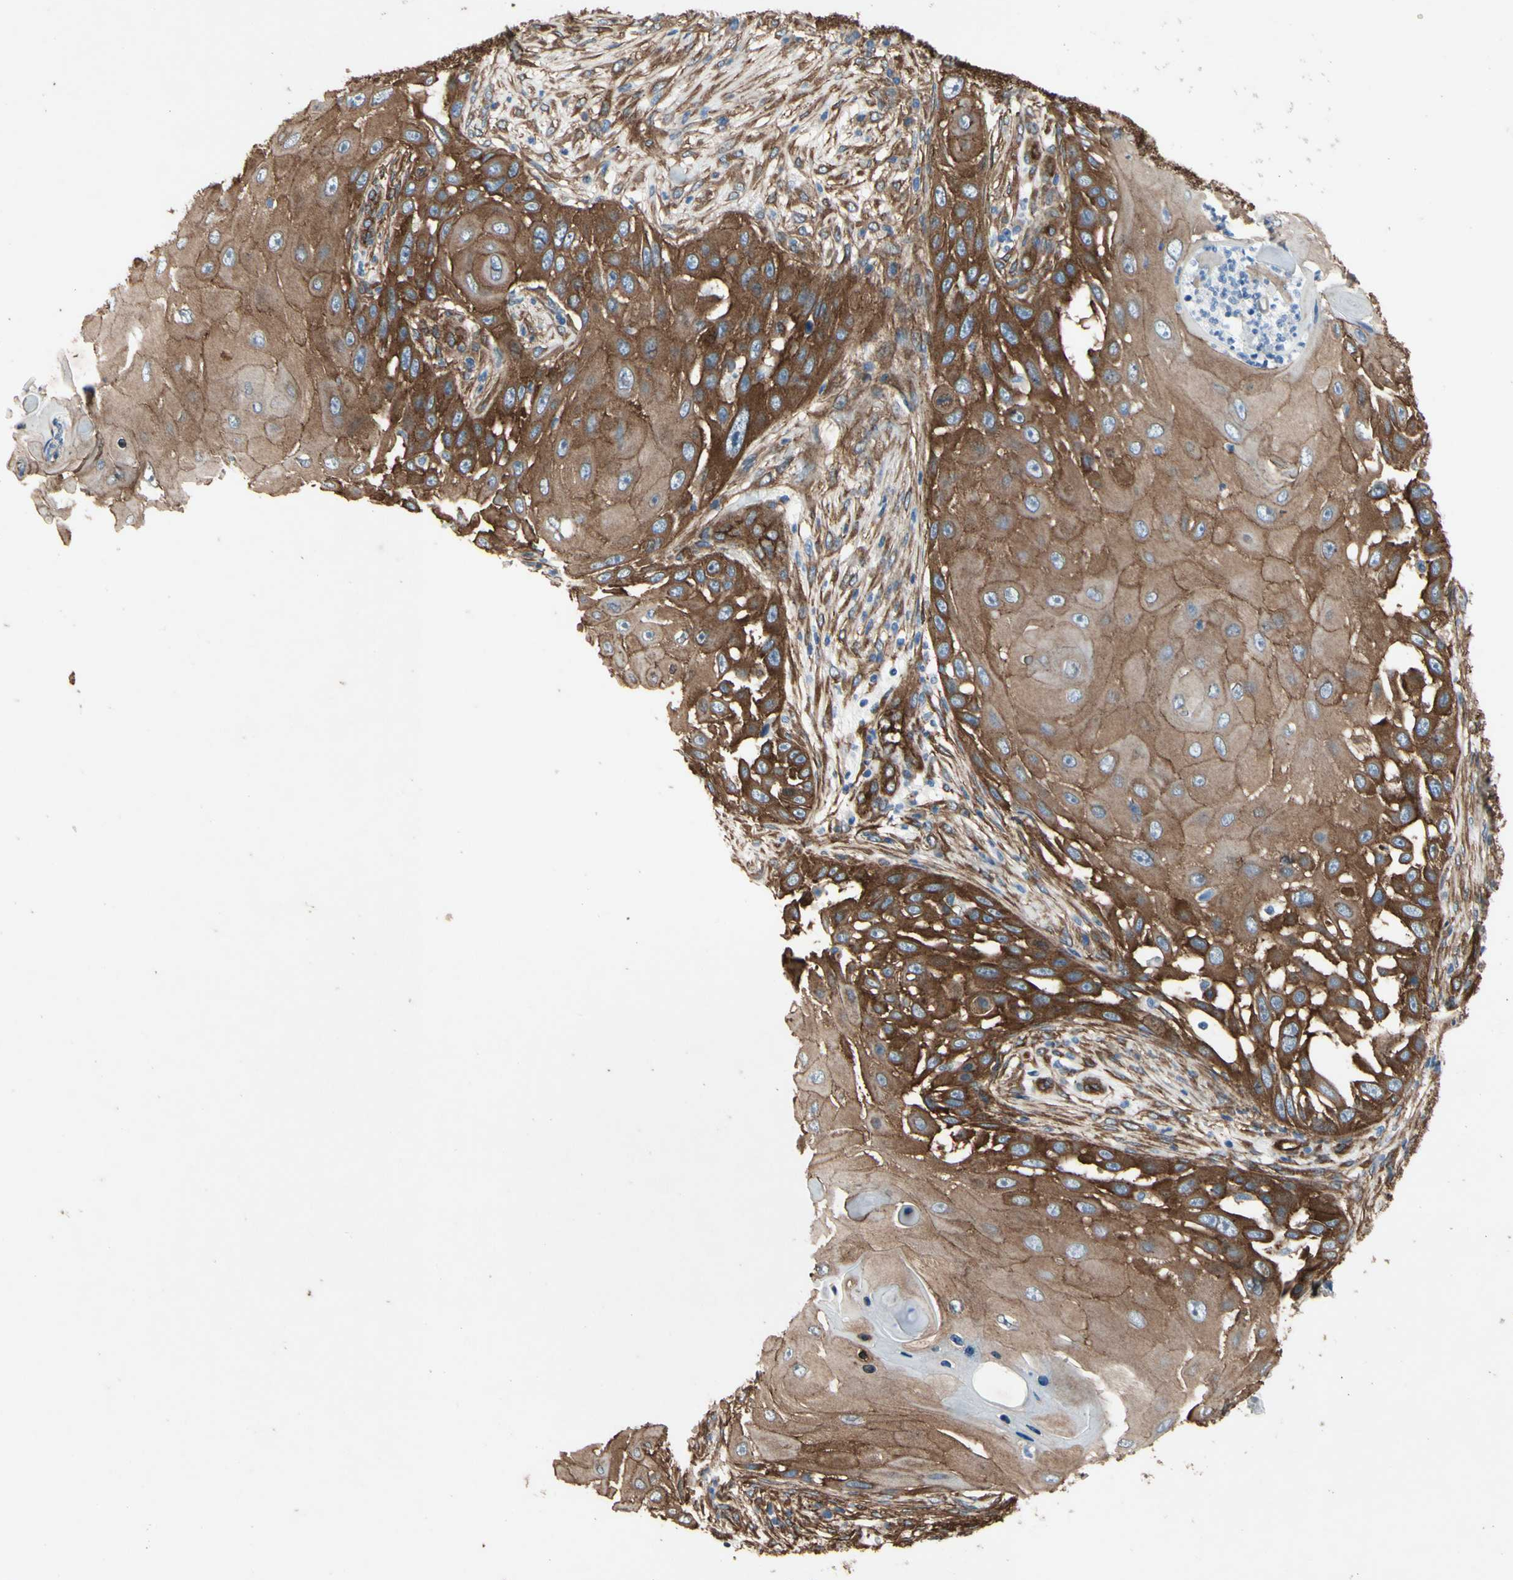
{"staining": {"intensity": "moderate", "quantity": ">75%", "location": "cytoplasmic/membranous"}, "tissue": "skin cancer", "cell_type": "Tumor cells", "image_type": "cancer", "snomed": [{"axis": "morphology", "description": "Squamous cell carcinoma, NOS"}, {"axis": "topography", "description": "Skin"}], "caption": "Skin cancer (squamous cell carcinoma) was stained to show a protein in brown. There is medium levels of moderate cytoplasmic/membranous positivity in about >75% of tumor cells. (DAB IHC with brightfield microscopy, high magnification).", "gene": "CTTNBP2", "patient": {"sex": "female", "age": 44}}